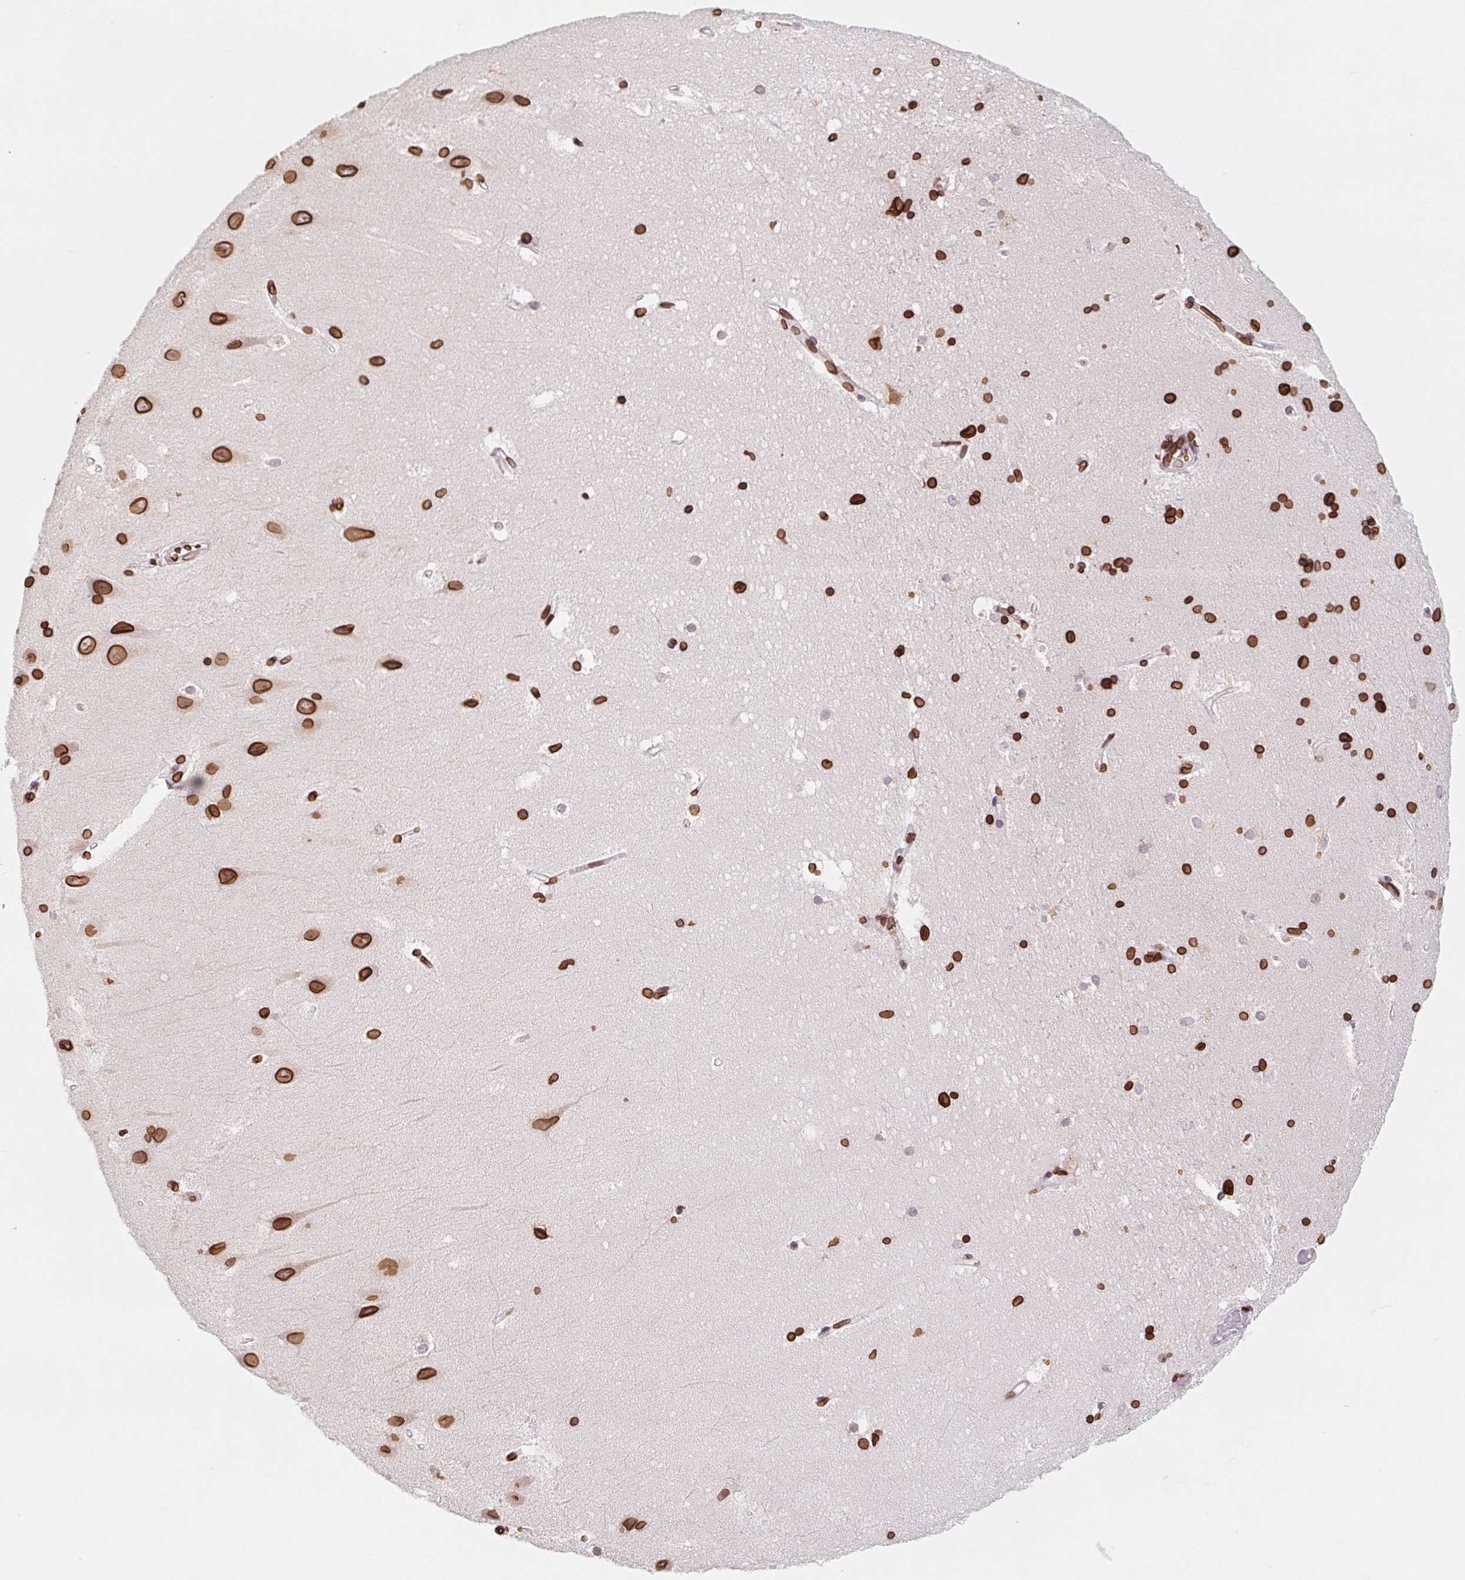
{"staining": {"intensity": "strong", "quantity": ">75%", "location": "cytoplasmic/membranous,nuclear"}, "tissue": "hippocampus", "cell_type": "Glial cells", "image_type": "normal", "snomed": [{"axis": "morphology", "description": "Normal tissue, NOS"}, {"axis": "topography", "description": "Hippocampus"}], "caption": "Hippocampus stained with DAB (3,3'-diaminobenzidine) IHC exhibits high levels of strong cytoplasmic/membranous,nuclear positivity in about >75% of glial cells. (Brightfield microscopy of DAB IHC at high magnification).", "gene": "LMNB2", "patient": {"sex": "male", "age": 63}}